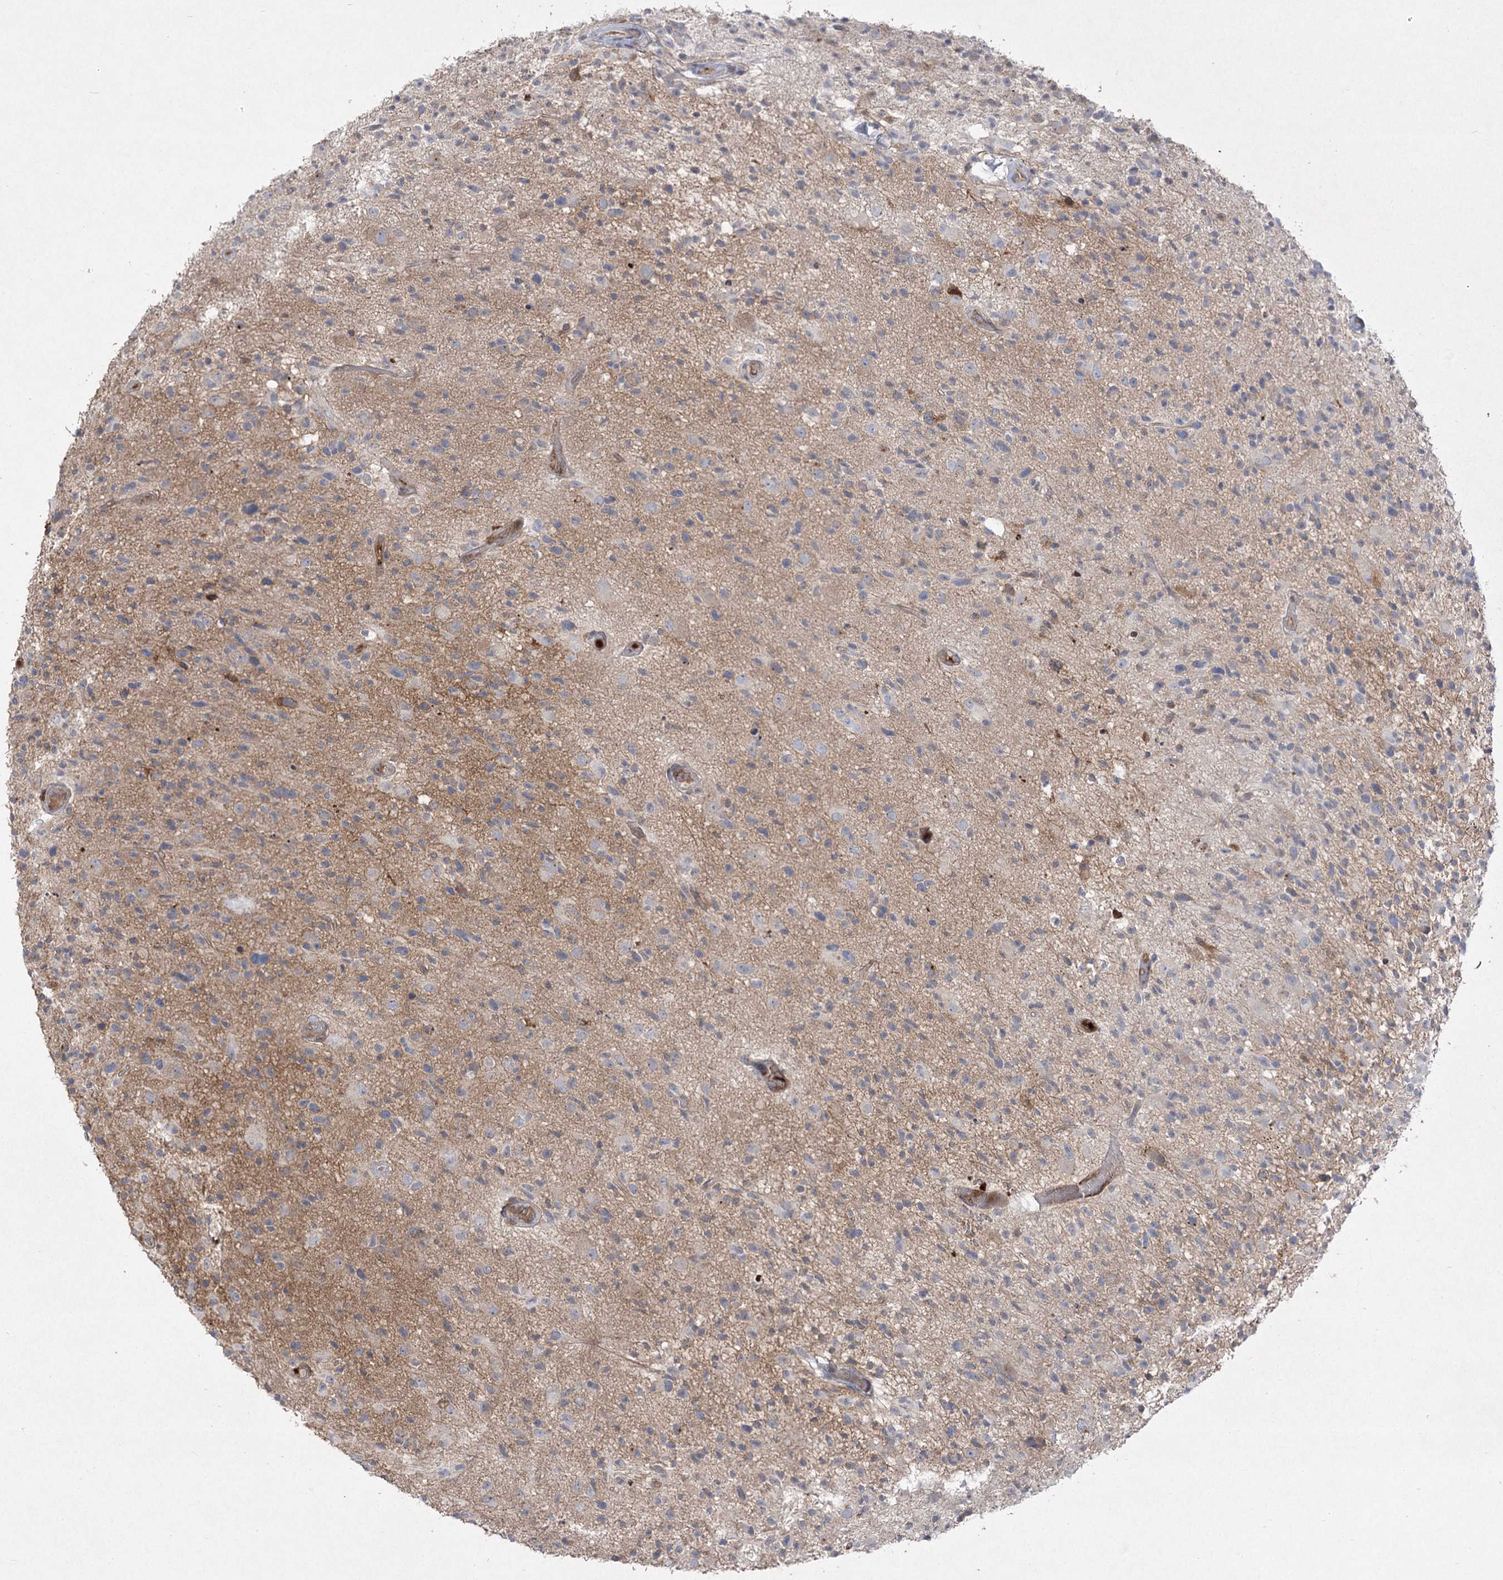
{"staining": {"intensity": "negative", "quantity": "none", "location": "none"}, "tissue": "glioma", "cell_type": "Tumor cells", "image_type": "cancer", "snomed": [{"axis": "morphology", "description": "Glioma, malignant, High grade"}, {"axis": "morphology", "description": "Glioblastoma, NOS"}, {"axis": "topography", "description": "Brain"}], "caption": "High magnification brightfield microscopy of glioblastoma stained with DAB (3,3'-diaminobenzidine) (brown) and counterstained with hematoxylin (blue): tumor cells show no significant positivity. Brightfield microscopy of IHC stained with DAB (3,3'-diaminobenzidine) (brown) and hematoxylin (blue), captured at high magnification.", "gene": "PLEKHA5", "patient": {"sex": "male", "age": 60}}